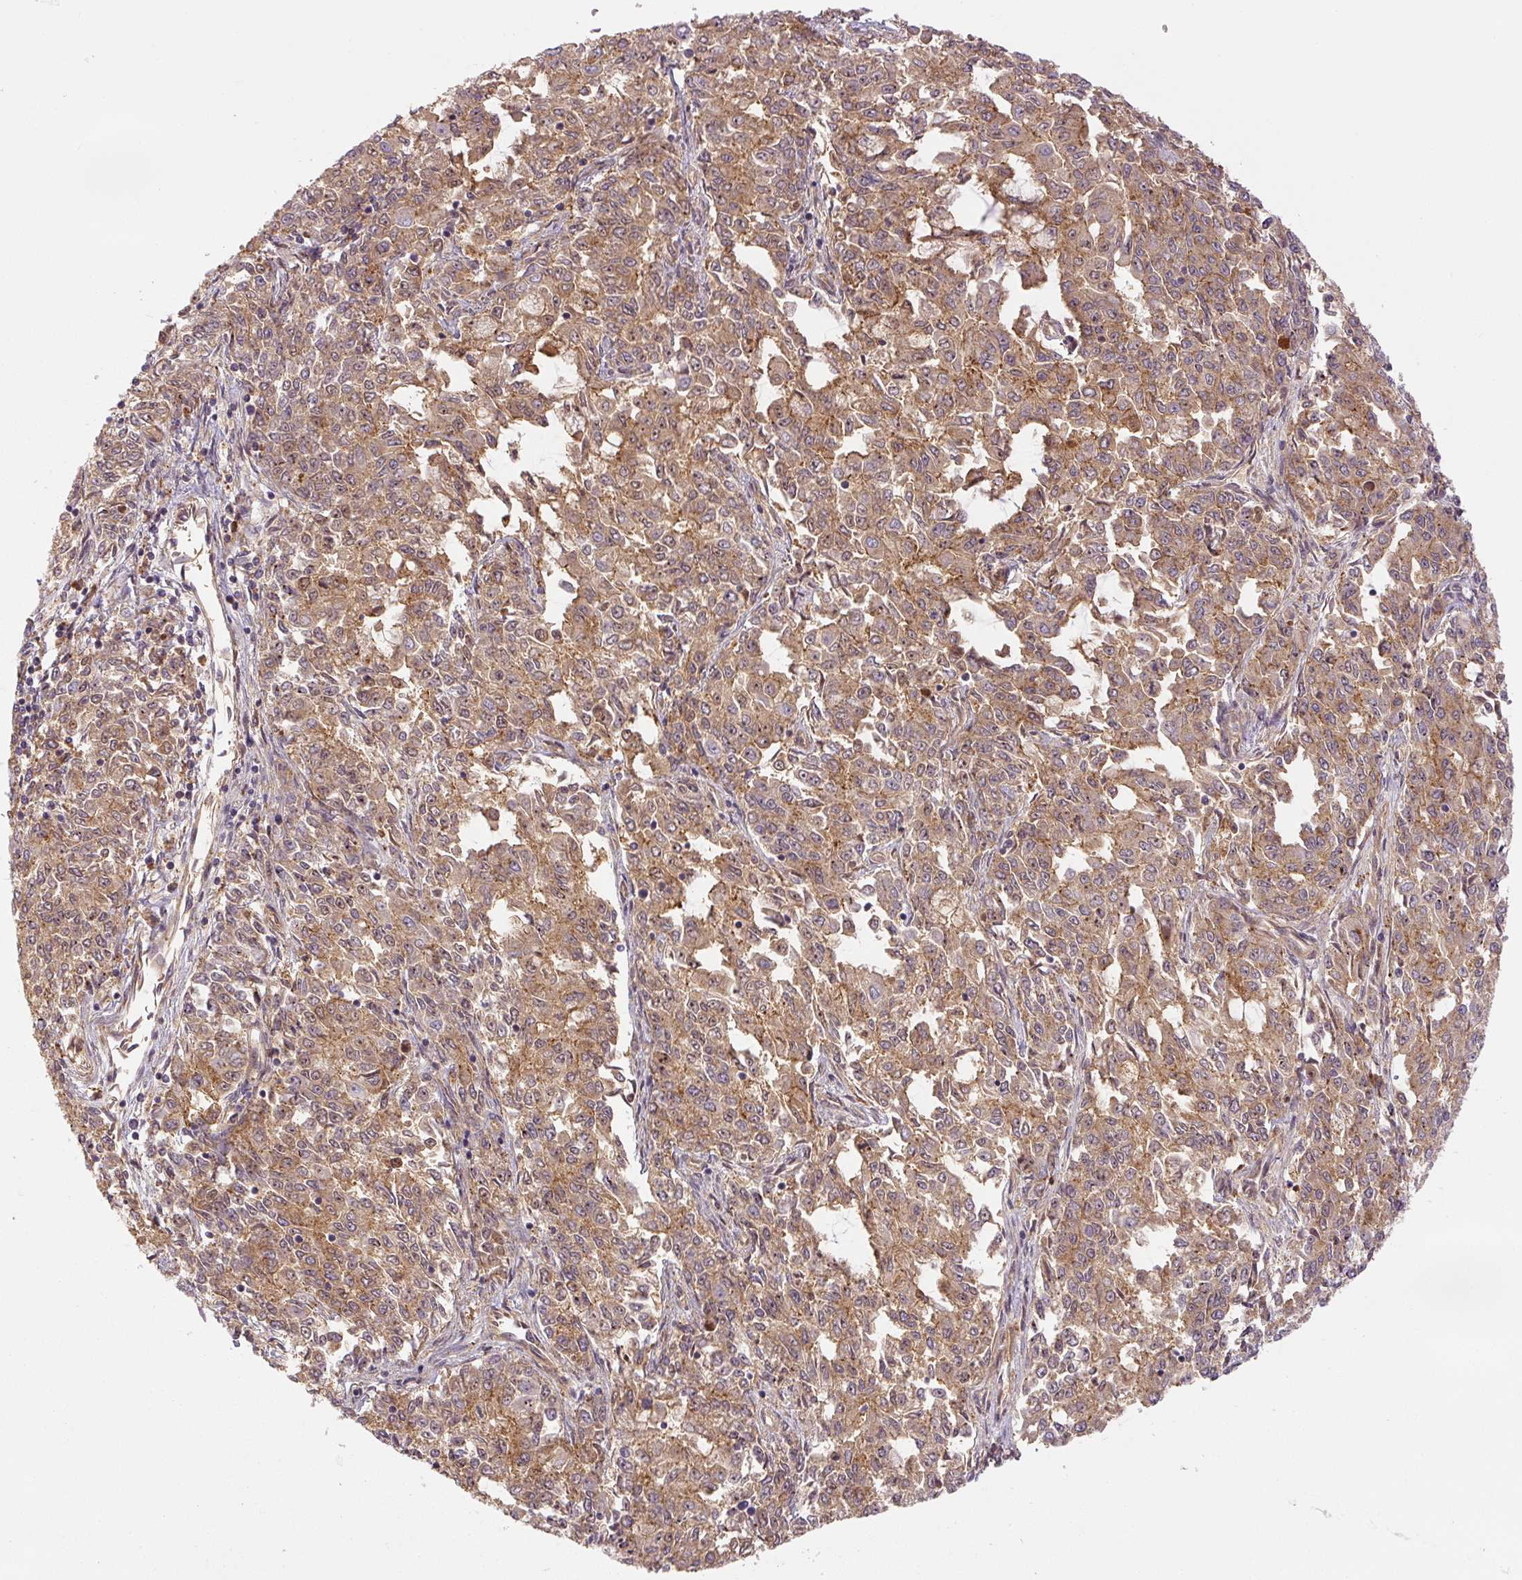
{"staining": {"intensity": "moderate", "quantity": ">75%", "location": "cytoplasmic/membranous"}, "tissue": "endometrial cancer", "cell_type": "Tumor cells", "image_type": "cancer", "snomed": [{"axis": "morphology", "description": "Adenocarcinoma, NOS"}, {"axis": "topography", "description": "Endometrium"}], "caption": "Human adenocarcinoma (endometrial) stained for a protein (brown) displays moderate cytoplasmic/membranous positive expression in about >75% of tumor cells.", "gene": "ZSWIM7", "patient": {"sex": "female", "age": 50}}